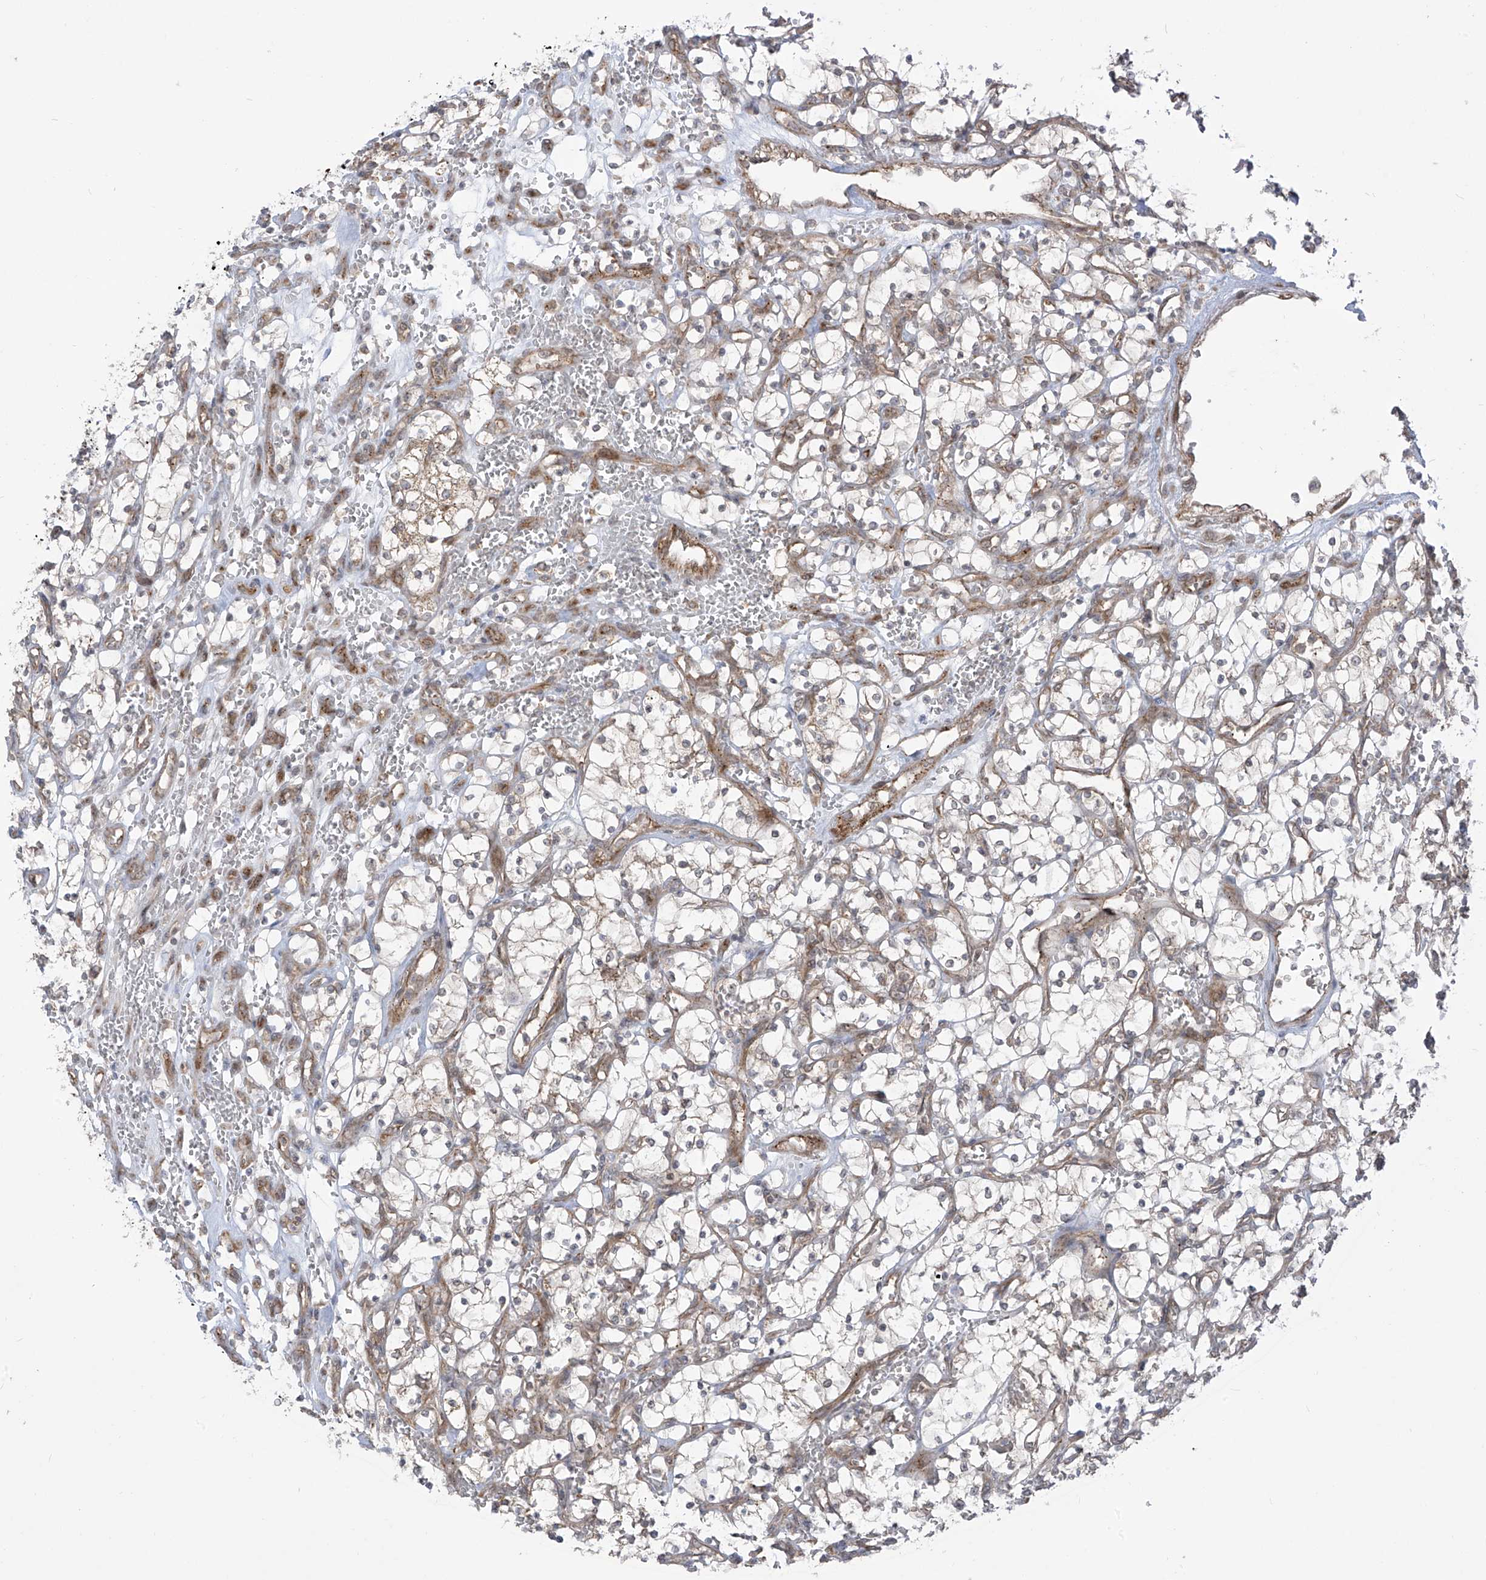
{"staining": {"intensity": "negative", "quantity": "none", "location": "none"}, "tissue": "renal cancer", "cell_type": "Tumor cells", "image_type": "cancer", "snomed": [{"axis": "morphology", "description": "Adenocarcinoma, NOS"}, {"axis": "topography", "description": "Kidney"}], "caption": "High power microscopy photomicrograph of an immunohistochemistry histopathology image of renal cancer, revealing no significant expression in tumor cells. Brightfield microscopy of IHC stained with DAB (3,3'-diaminobenzidine) (brown) and hematoxylin (blue), captured at high magnification.", "gene": "TRIM67", "patient": {"sex": "female", "age": 69}}